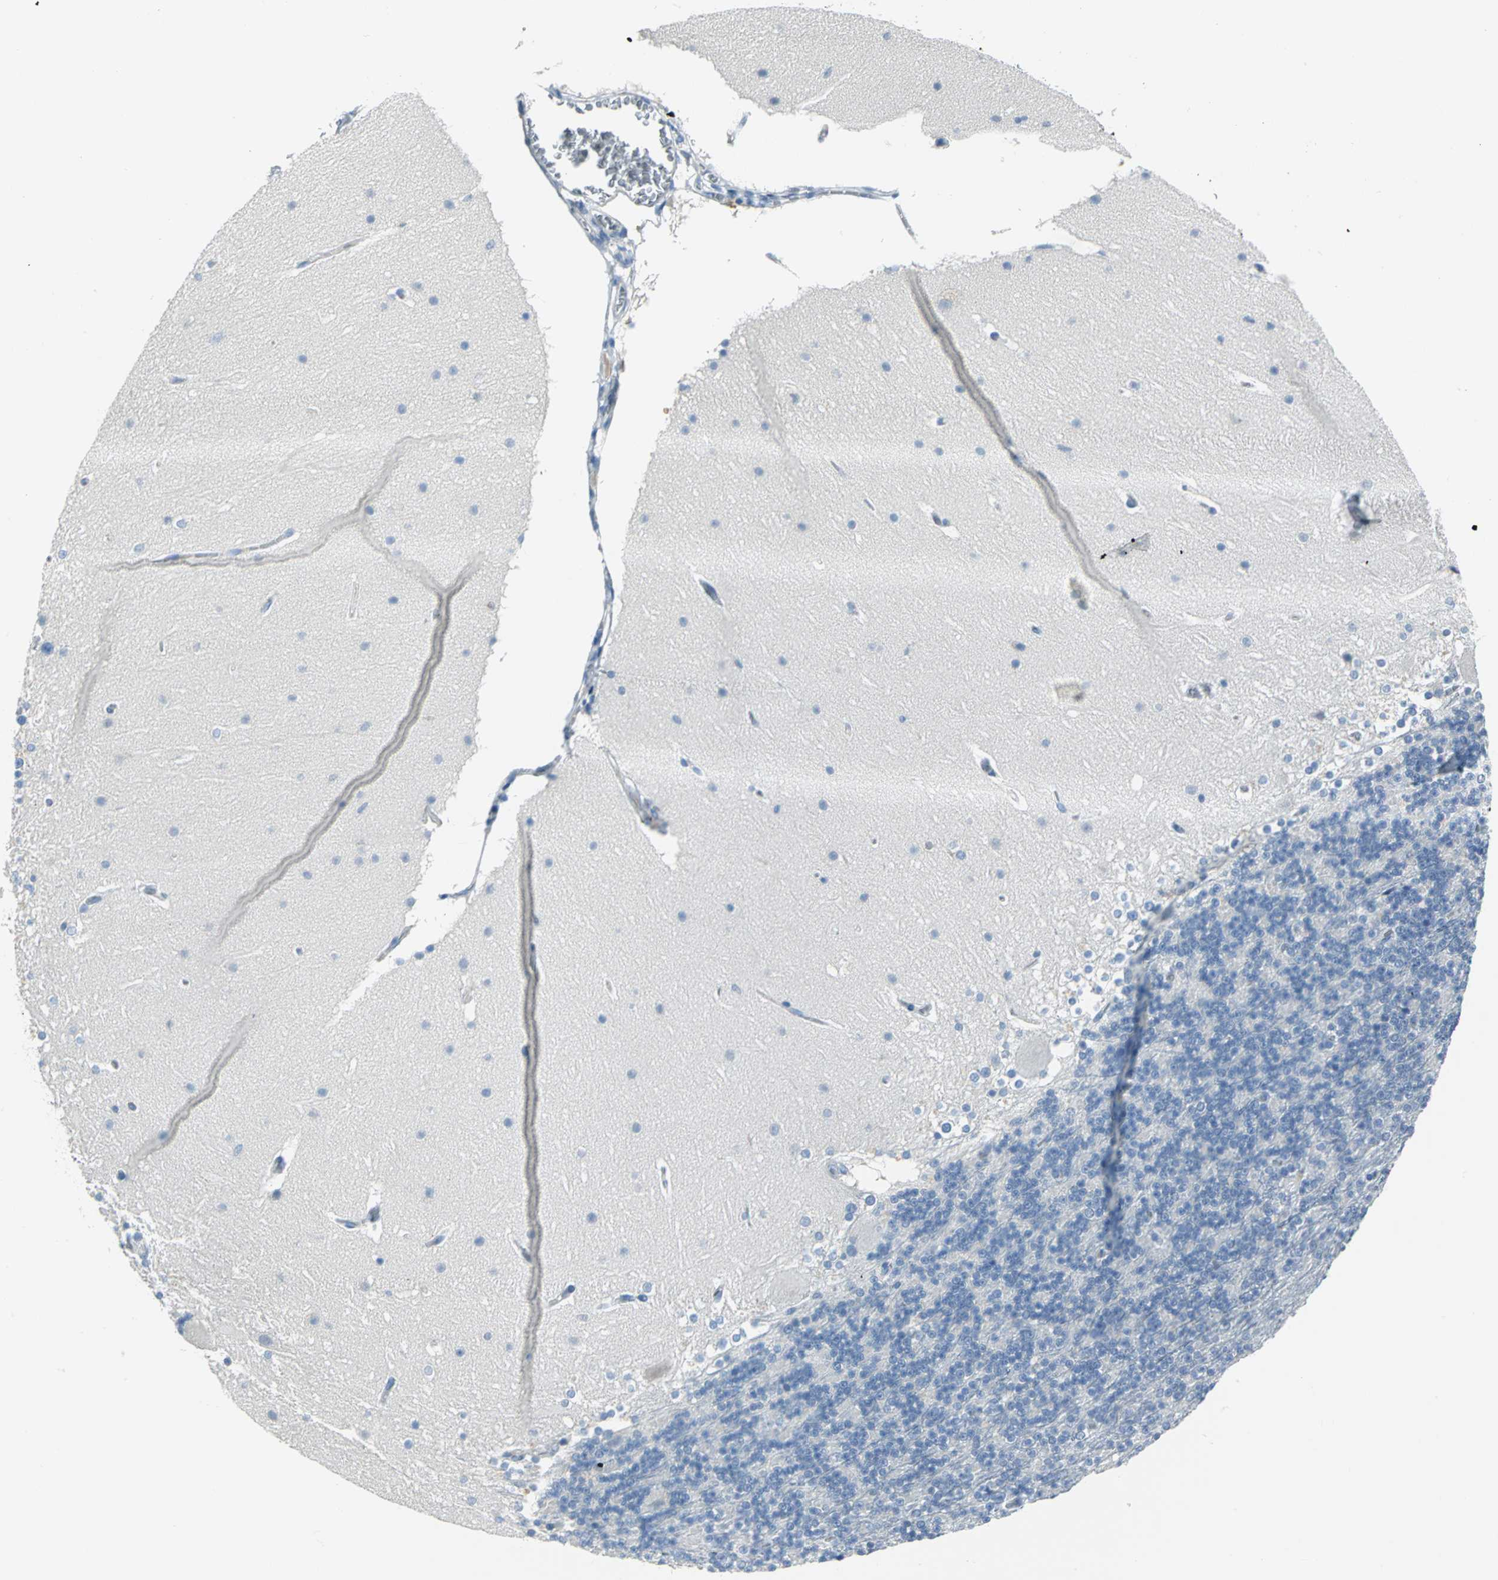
{"staining": {"intensity": "negative", "quantity": "none", "location": "none"}, "tissue": "cerebellum", "cell_type": "Cells in granular layer", "image_type": "normal", "snomed": [{"axis": "morphology", "description": "Normal tissue, NOS"}, {"axis": "topography", "description": "Cerebellum"}], "caption": "High magnification brightfield microscopy of benign cerebellum stained with DAB (3,3'-diaminobenzidine) (brown) and counterstained with hematoxylin (blue): cells in granular layer show no significant expression.", "gene": "MCM4", "patient": {"sex": "female", "age": 19}}